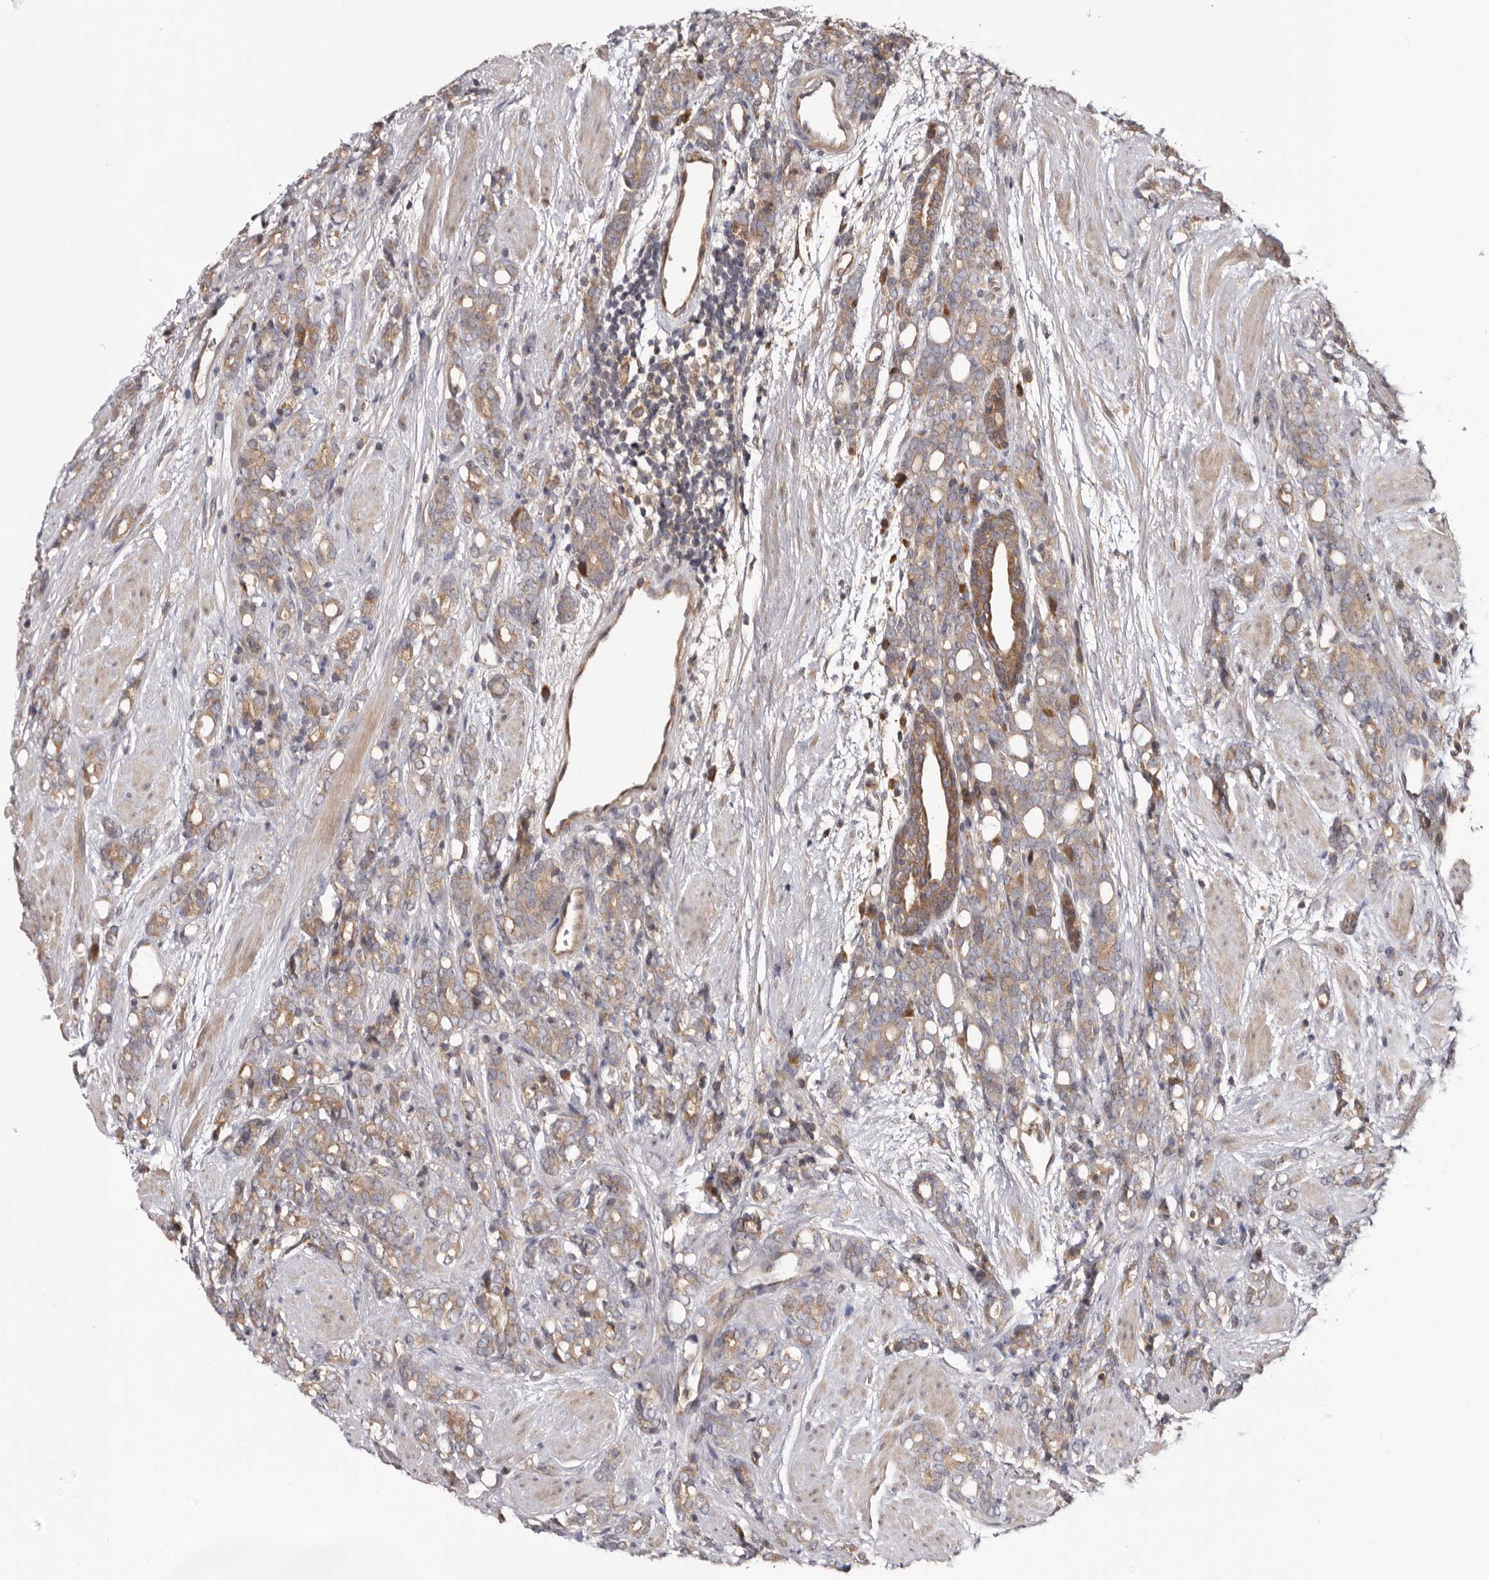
{"staining": {"intensity": "moderate", "quantity": "25%-75%", "location": "cytoplasmic/membranous"}, "tissue": "prostate cancer", "cell_type": "Tumor cells", "image_type": "cancer", "snomed": [{"axis": "morphology", "description": "Adenocarcinoma, High grade"}, {"axis": "topography", "description": "Prostate"}], "caption": "Adenocarcinoma (high-grade) (prostate) stained with a protein marker displays moderate staining in tumor cells.", "gene": "TMUB1", "patient": {"sex": "male", "age": 62}}